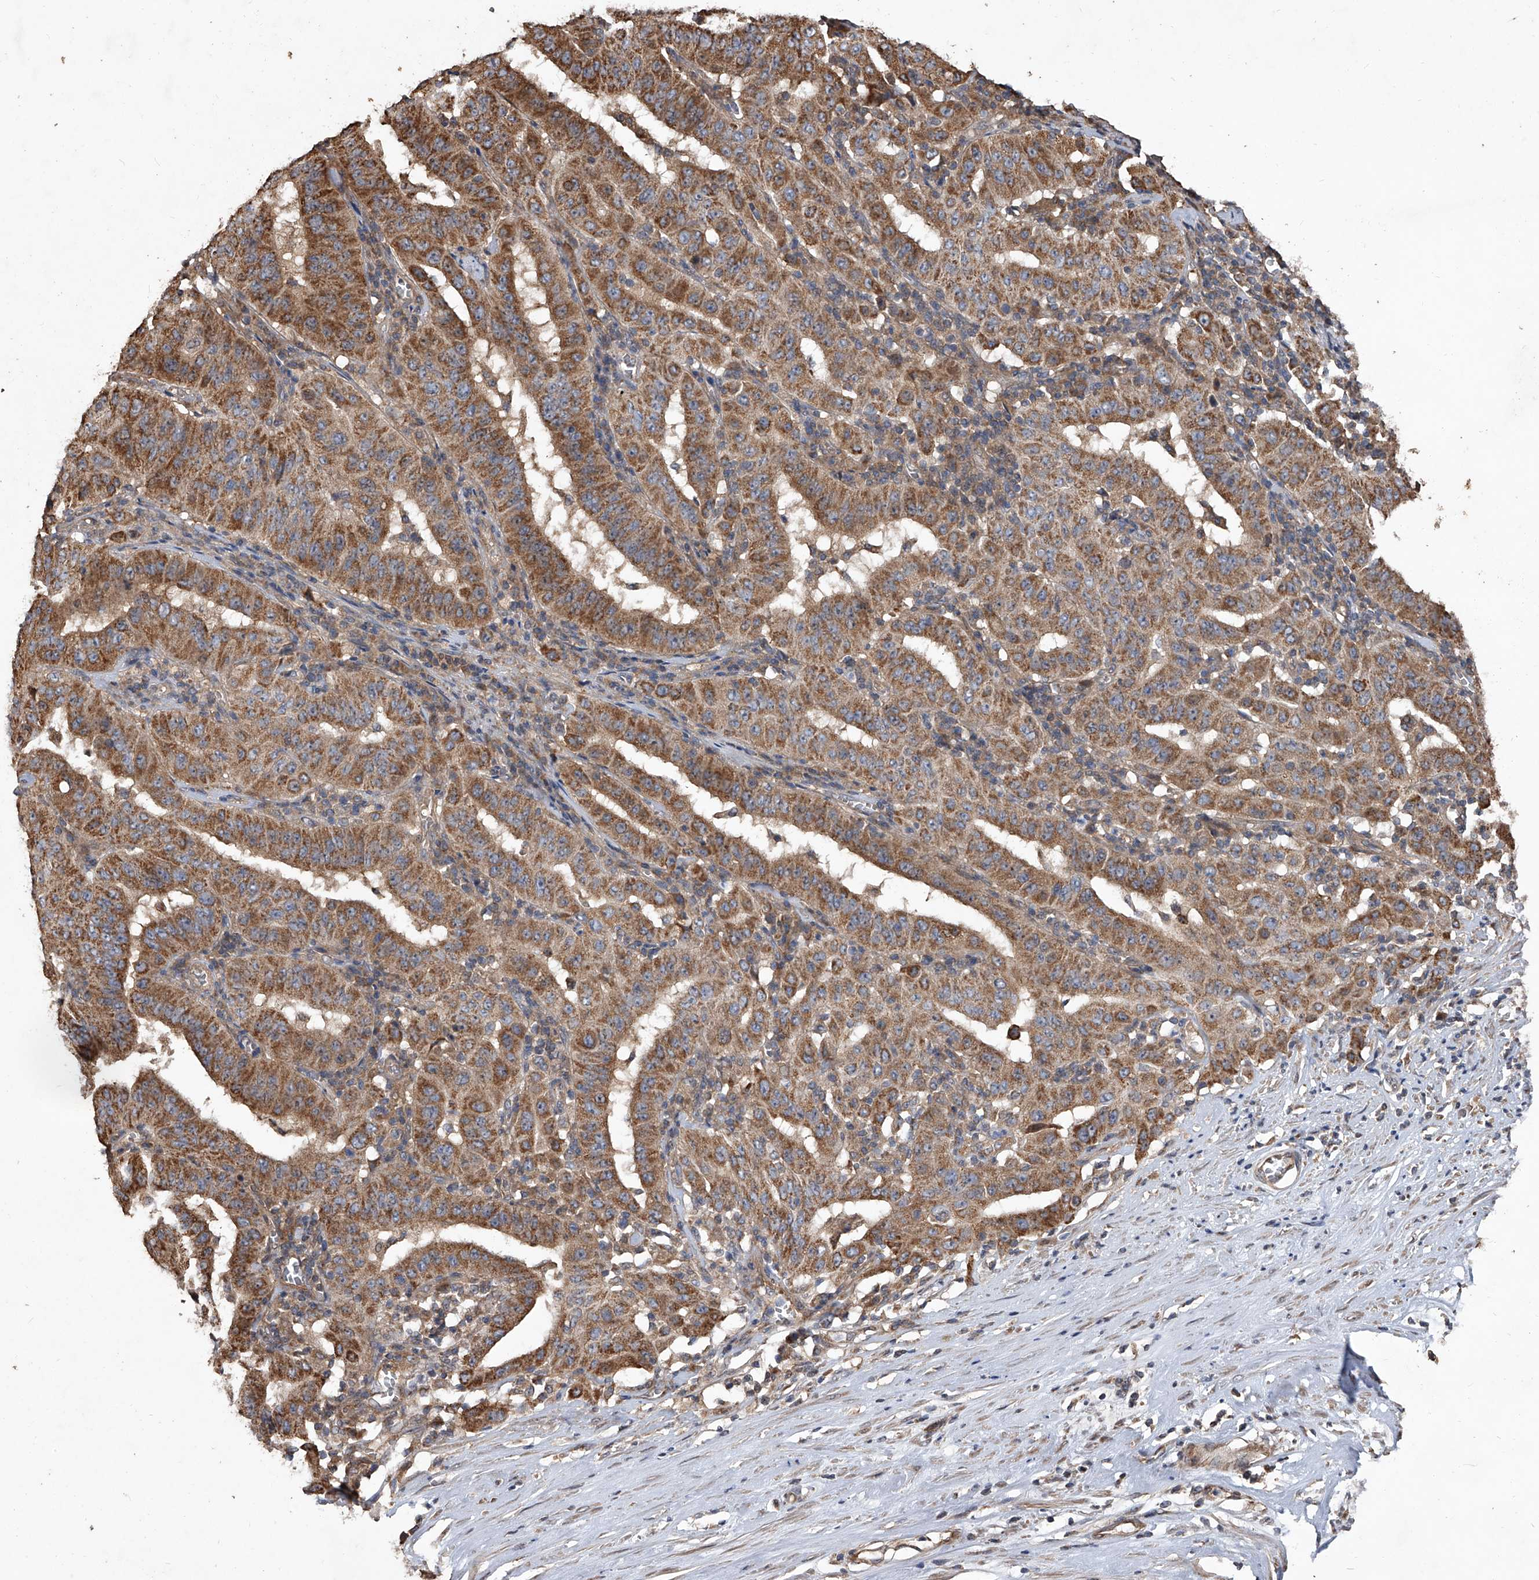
{"staining": {"intensity": "moderate", "quantity": ">75%", "location": "cytoplasmic/membranous"}, "tissue": "pancreatic cancer", "cell_type": "Tumor cells", "image_type": "cancer", "snomed": [{"axis": "morphology", "description": "Adenocarcinoma, NOS"}, {"axis": "topography", "description": "Pancreas"}], "caption": "The image shows a brown stain indicating the presence of a protein in the cytoplasmic/membranous of tumor cells in adenocarcinoma (pancreatic).", "gene": "LTV1", "patient": {"sex": "male", "age": 63}}